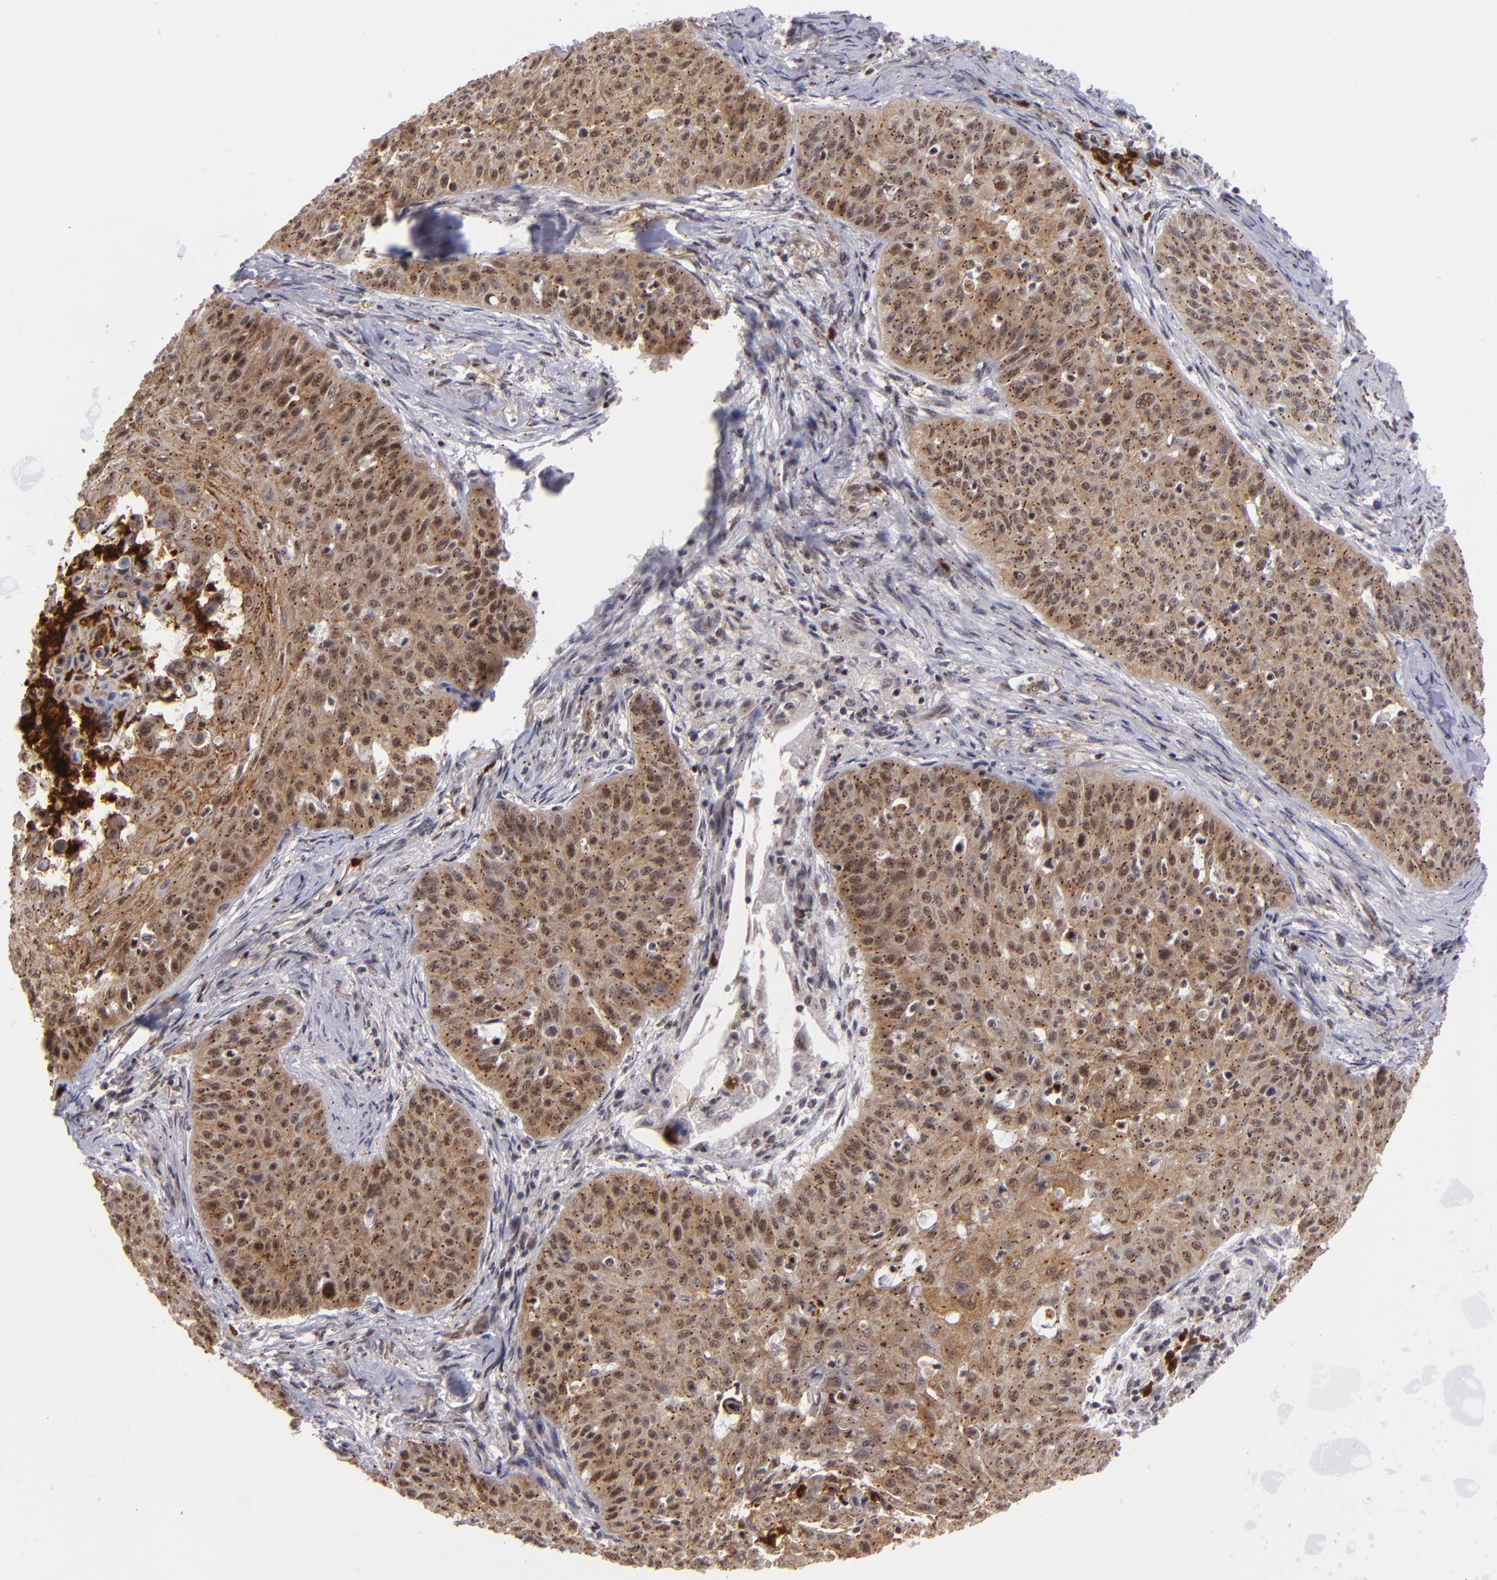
{"staining": {"intensity": "moderate", "quantity": ">75%", "location": "cytoplasmic/membranous,nuclear"}, "tissue": "skin cancer", "cell_type": "Tumor cells", "image_type": "cancer", "snomed": [{"axis": "morphology", "description": "Squamous cell carcinoma, NOS"}, {"axis": "topography", "description": "Skin"}], "caption": "Tumor cells demonstrate medium levels of moderate cytoplasmic/membranous and nuclear expression in approximately >75% of cells in human skin cancer (squamous cell carcinoma).", "gene": "RXRG", "patient": {"sex": "male", "age": 82}}